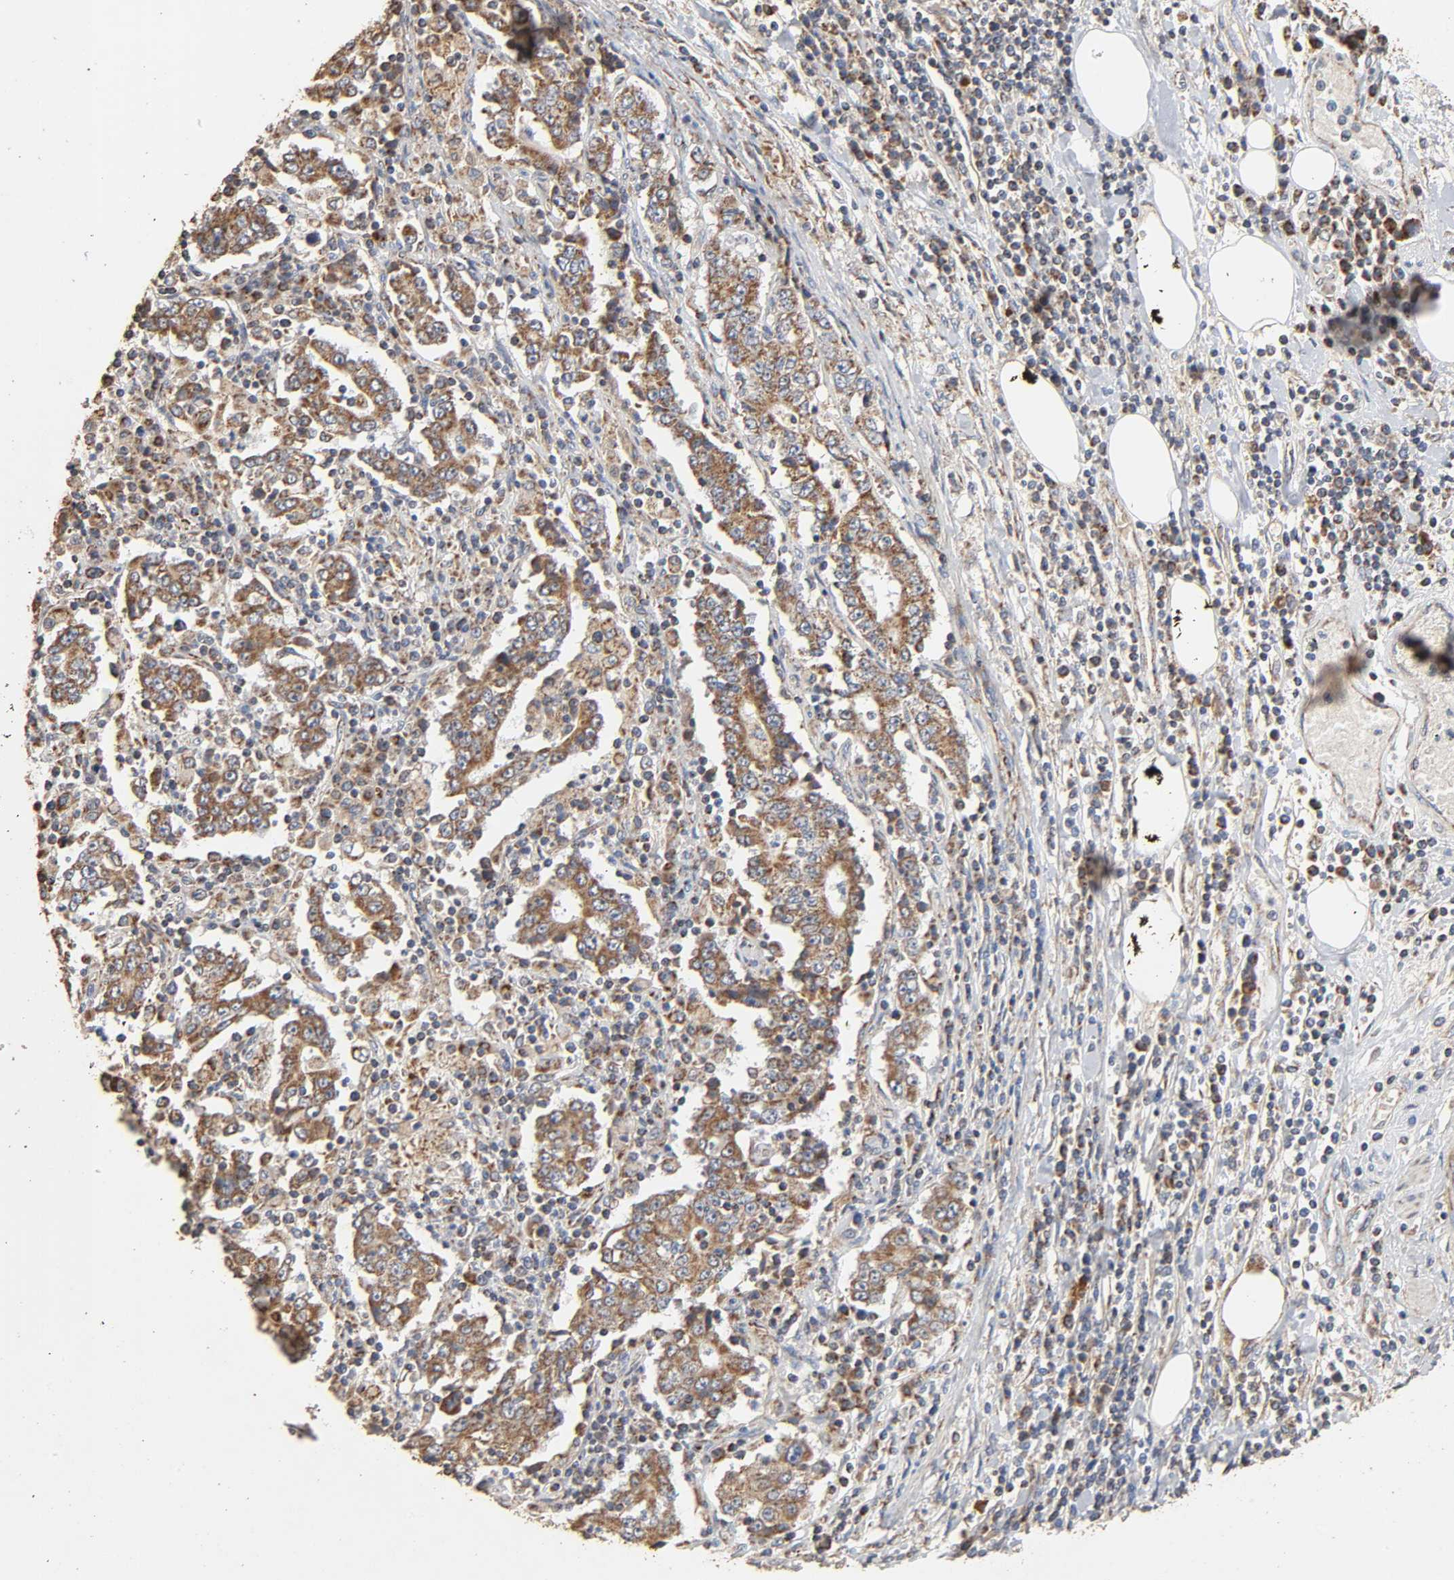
{"staining": {"intensity": "moderate", "quantity": ">75%", "location": "cytoplasmic/membranous"}, "tissue": "stomach cancer", "cell_type": "Tumor cells", "image_type": "cancer", "snomed": [{"axis": "morphology", "description": "Normal tissue, NOS"}, {"axis": "morphology", "description": "Adenocarcinoma, NOS"}, {"axis": "topography", "description": "Stomach, upper"}, {"axis": "topography", "description": "Stomach"}], "caption": "Moderate cytoplasmic/membranous expression is seen in about >75% of tumor cells in stomach adenocarcinoma.", "gene": "NDUFS3", "patient": {"sex": "male", "age": 59}}